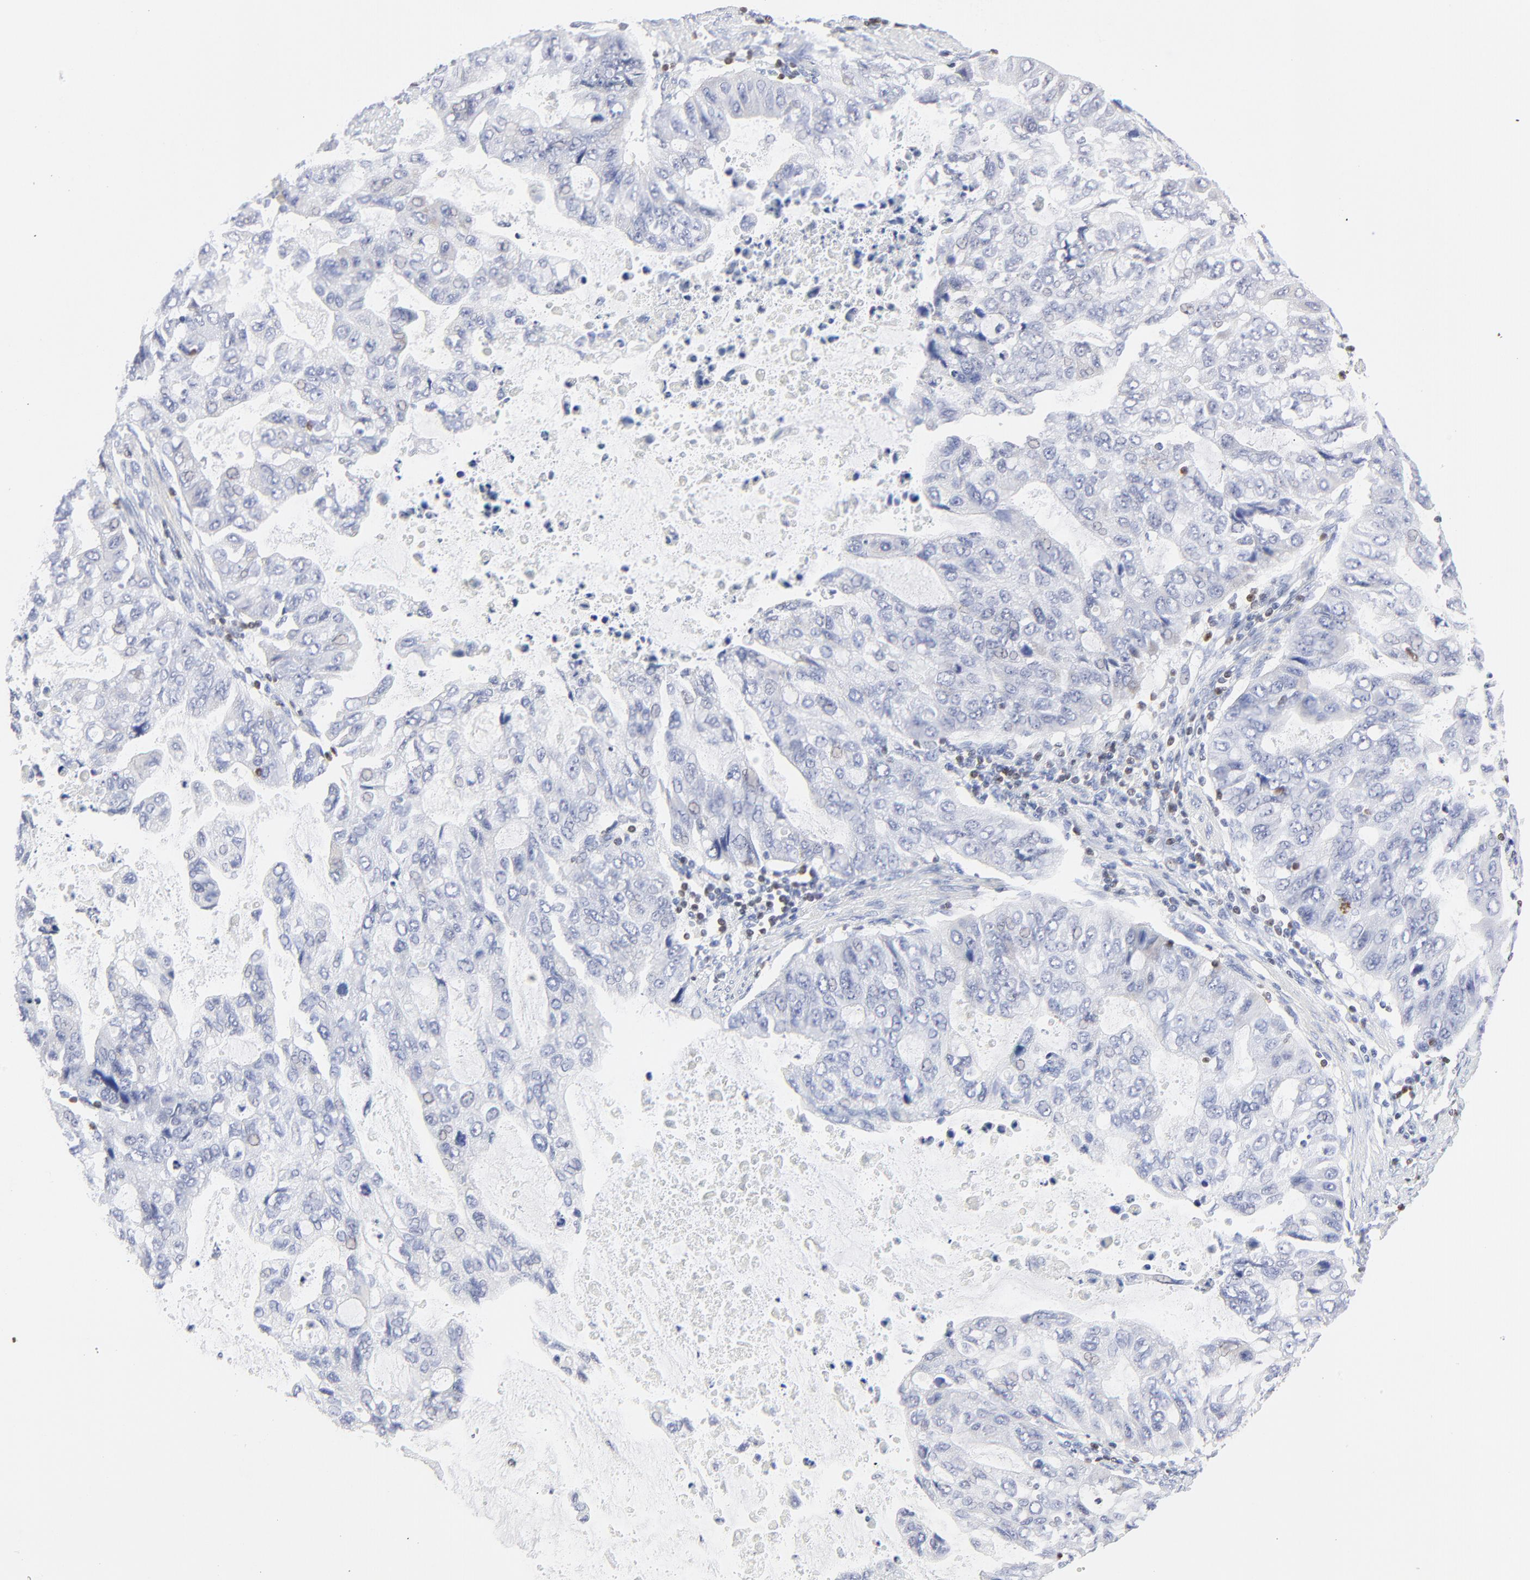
{"staining": {"intensity": "negative", "quantity": "none", "location": "none"}, "tissue": "stomach cancer", "cell_type": "Tumor cells", "image_type": "cancer", "snomed": [{"axis": "morphology", "description": "Adenocarcinoma, NOS"}, {"axis": "topography", "description": "Stomach, upper"}], "caption": "IHC of stomach cancer (adenocarcinoma) exhibits no staining in tumor cells. (DAB immunohistochemistry, high magnification).", "gene": "ZAP70", "patient": {"sex": "female", "age": 52}}